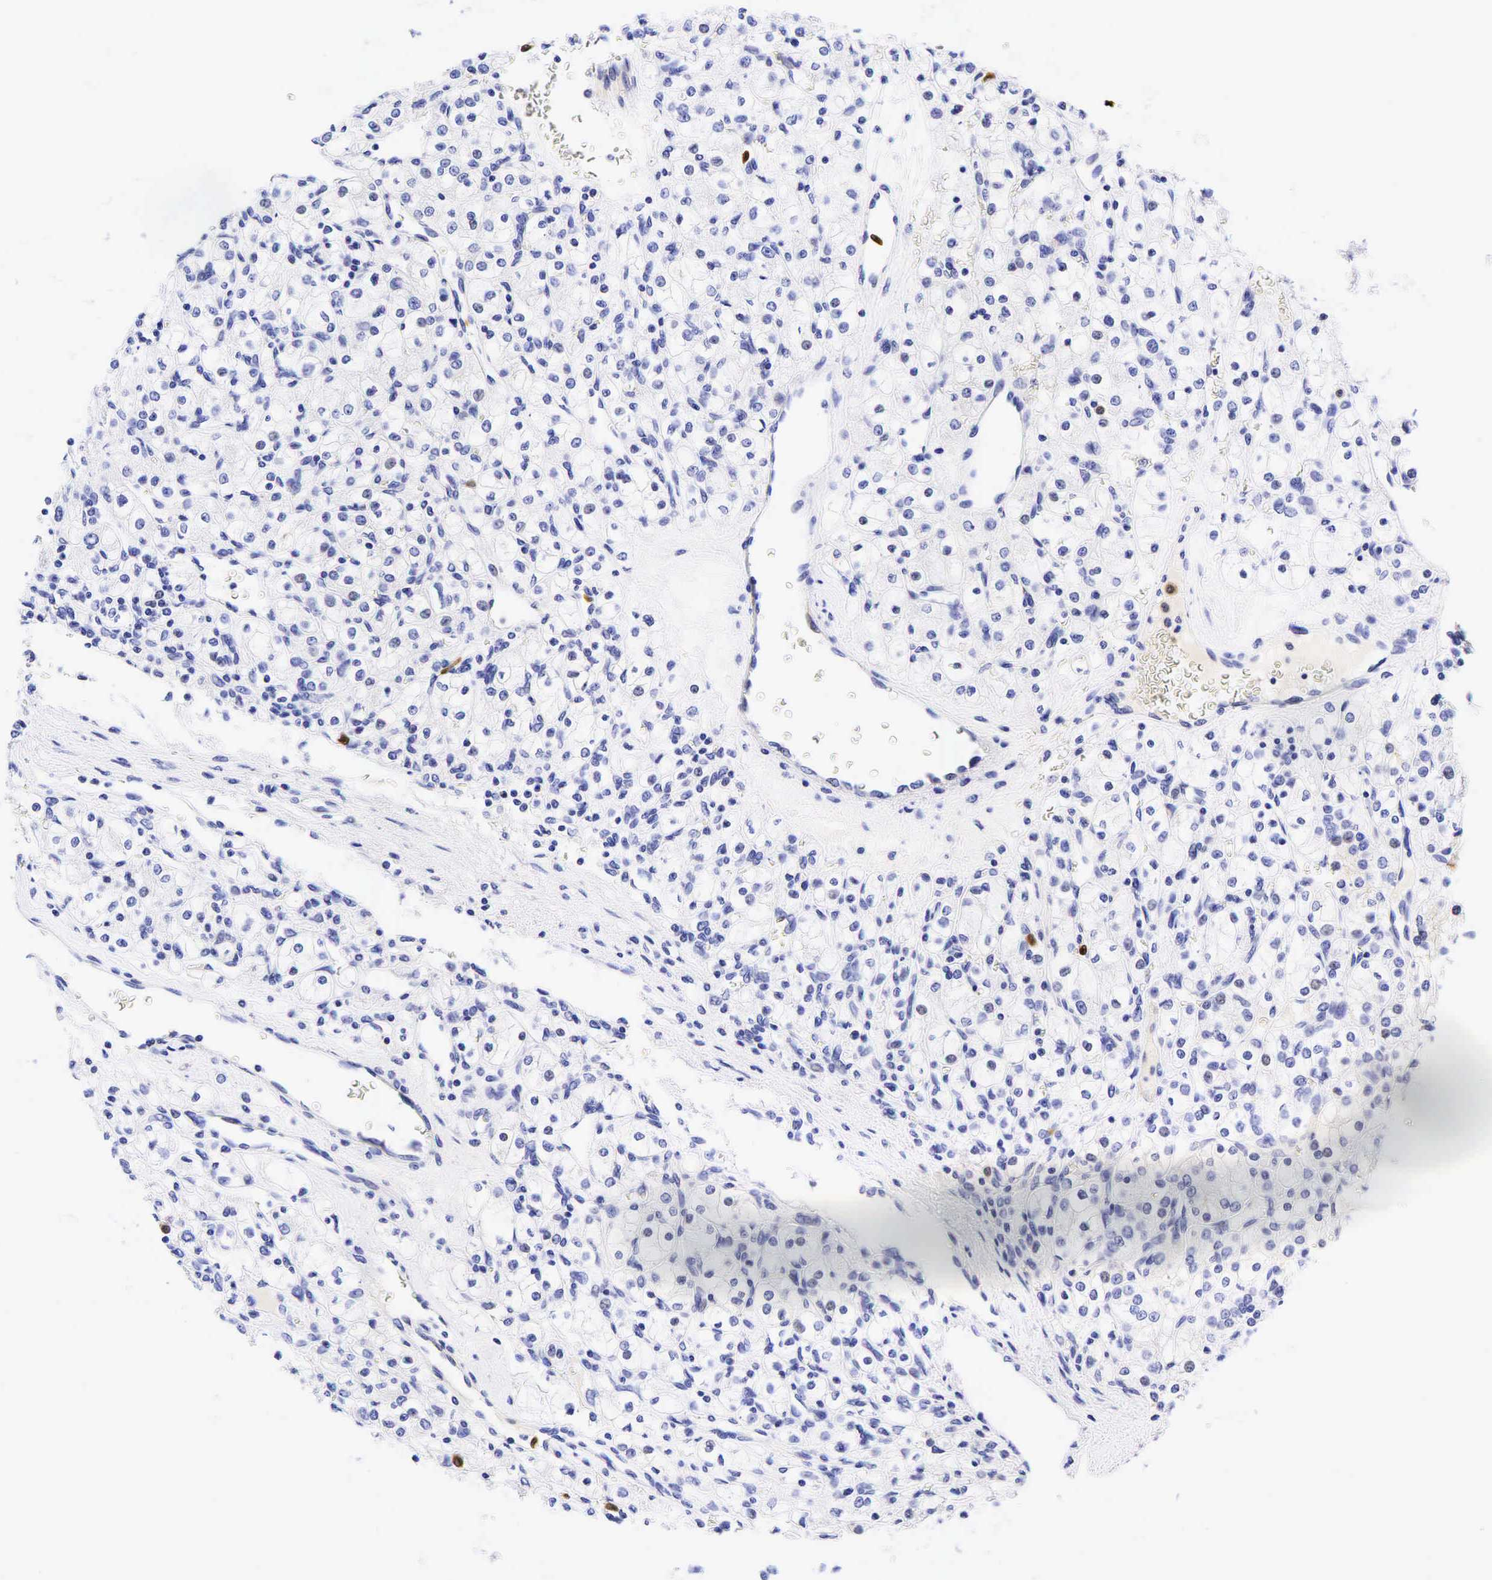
{"staining": {"intensity": "weak", "quantity": "25%-75%", "location": "cytoplasmic/membranous"}, "tissue": "renal cancer", "cell_type": "Tumor cells", "image_type": "cancer", "snomed": [{"axis": "morphology", "description": "Adenocarcinoma, NOS"}, {"axis": "topography", "description": "Kidney"}], "caption": "A brown stain shows weak cytoplasmic/membranous staining of a protein in human adenocarcinoma (renal) tumor cells.", "gene": "TNFRSF8", "patient": {"sex": "female", "age": 62}}